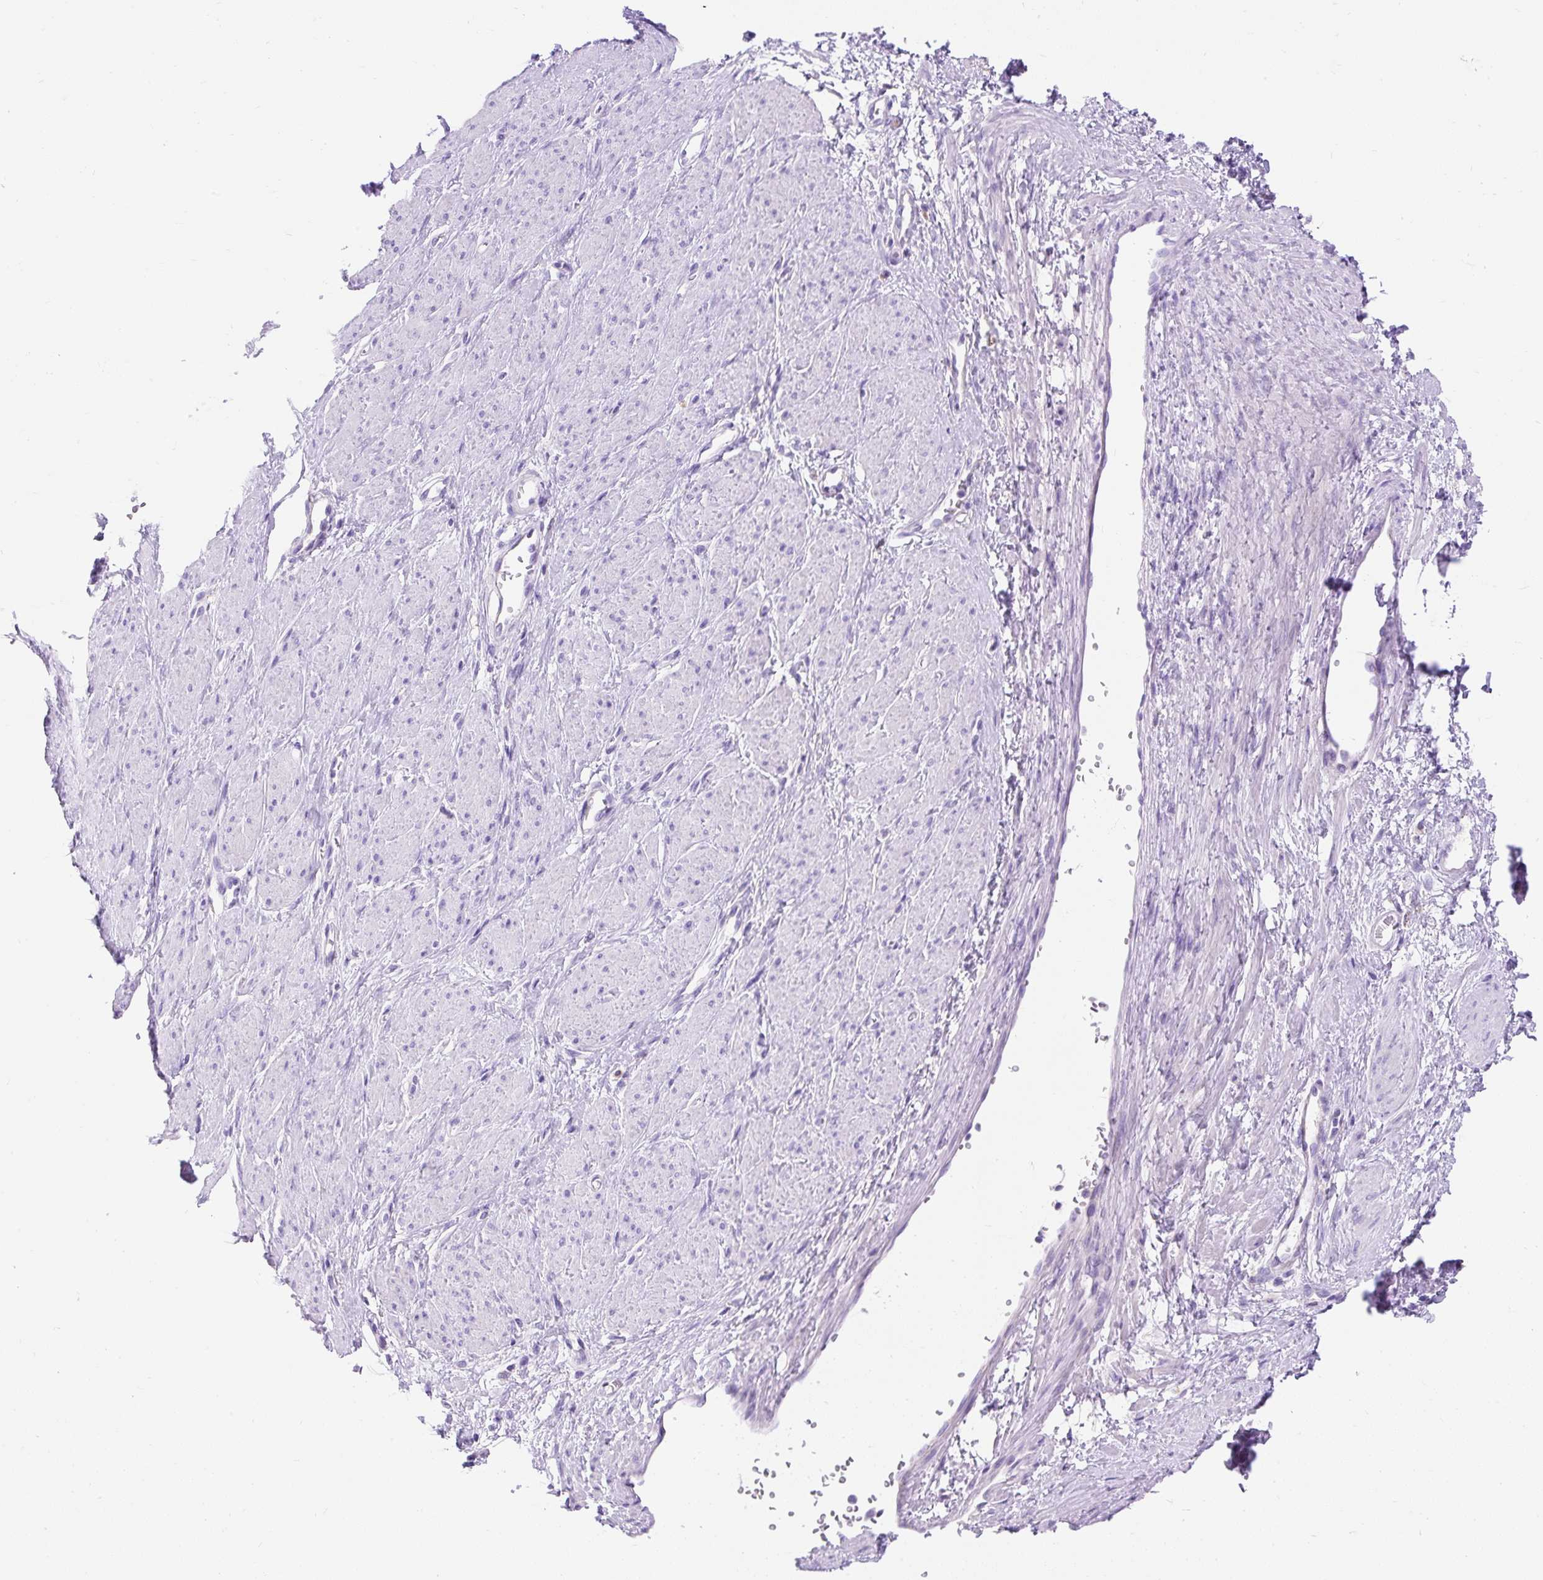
{"staining": {"intensity": "negative", "quantity": "none", "location": "none"}, "tissue": "smooth muscle", "cell_type": "Smooth muscle cells", "image_type": "normal", "snomed": [{"axis": "morphology", "description": "Normal tissue, NOS"}, {"axis": "topography", "description": "Smooth muscle"}, {"axis": "topography", "description": "Uterus"}], "caption": "Immunohistochemistry (IHC) of unremarkable human smooth muscle shows no positivity in smooth muscle cells.", "gene": "HEXB", "patient": {"sex": "female", "age": 39}}